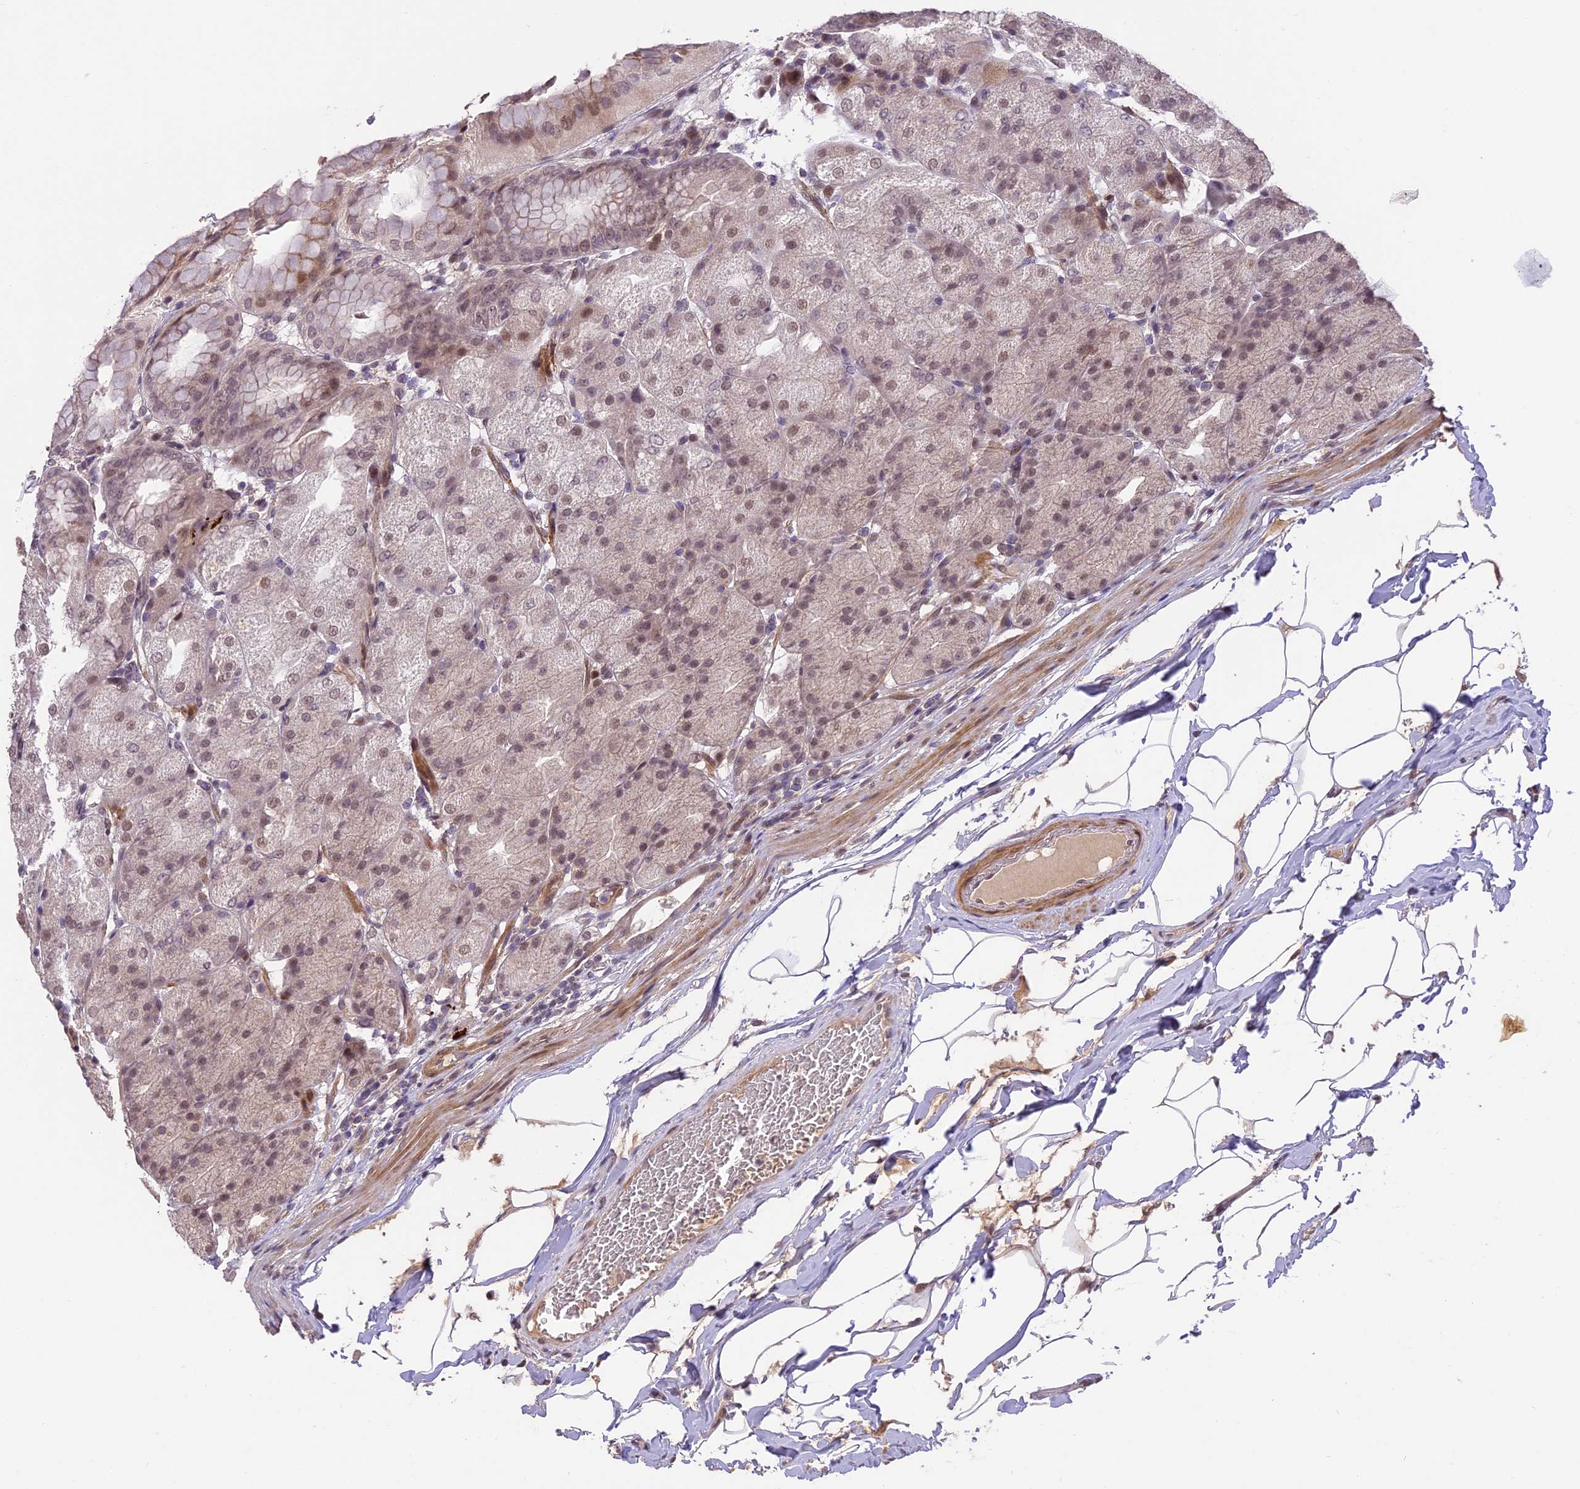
{"staining": {"intensity": "weak", "quantity": "25%-75%", "location": "nuclear"}, "tissue": "stomach", "cell_type": "Glandular cells", "image_type": "normal", "snomed": [{"axis": "morphology", "description": "Normal tissue, NOS"}, {"axis": "topography", "description": "Stomach, upper"}, {"axis": "topography", "description": "Stomach, lower"}], "caption": "The photomicrograph displays staining of benign stomach, revealing weak nuclear protein staining (brown color) within glandular cells.", "gene": "PRELID2", "patient": {"sex": "male", "age": 62}}